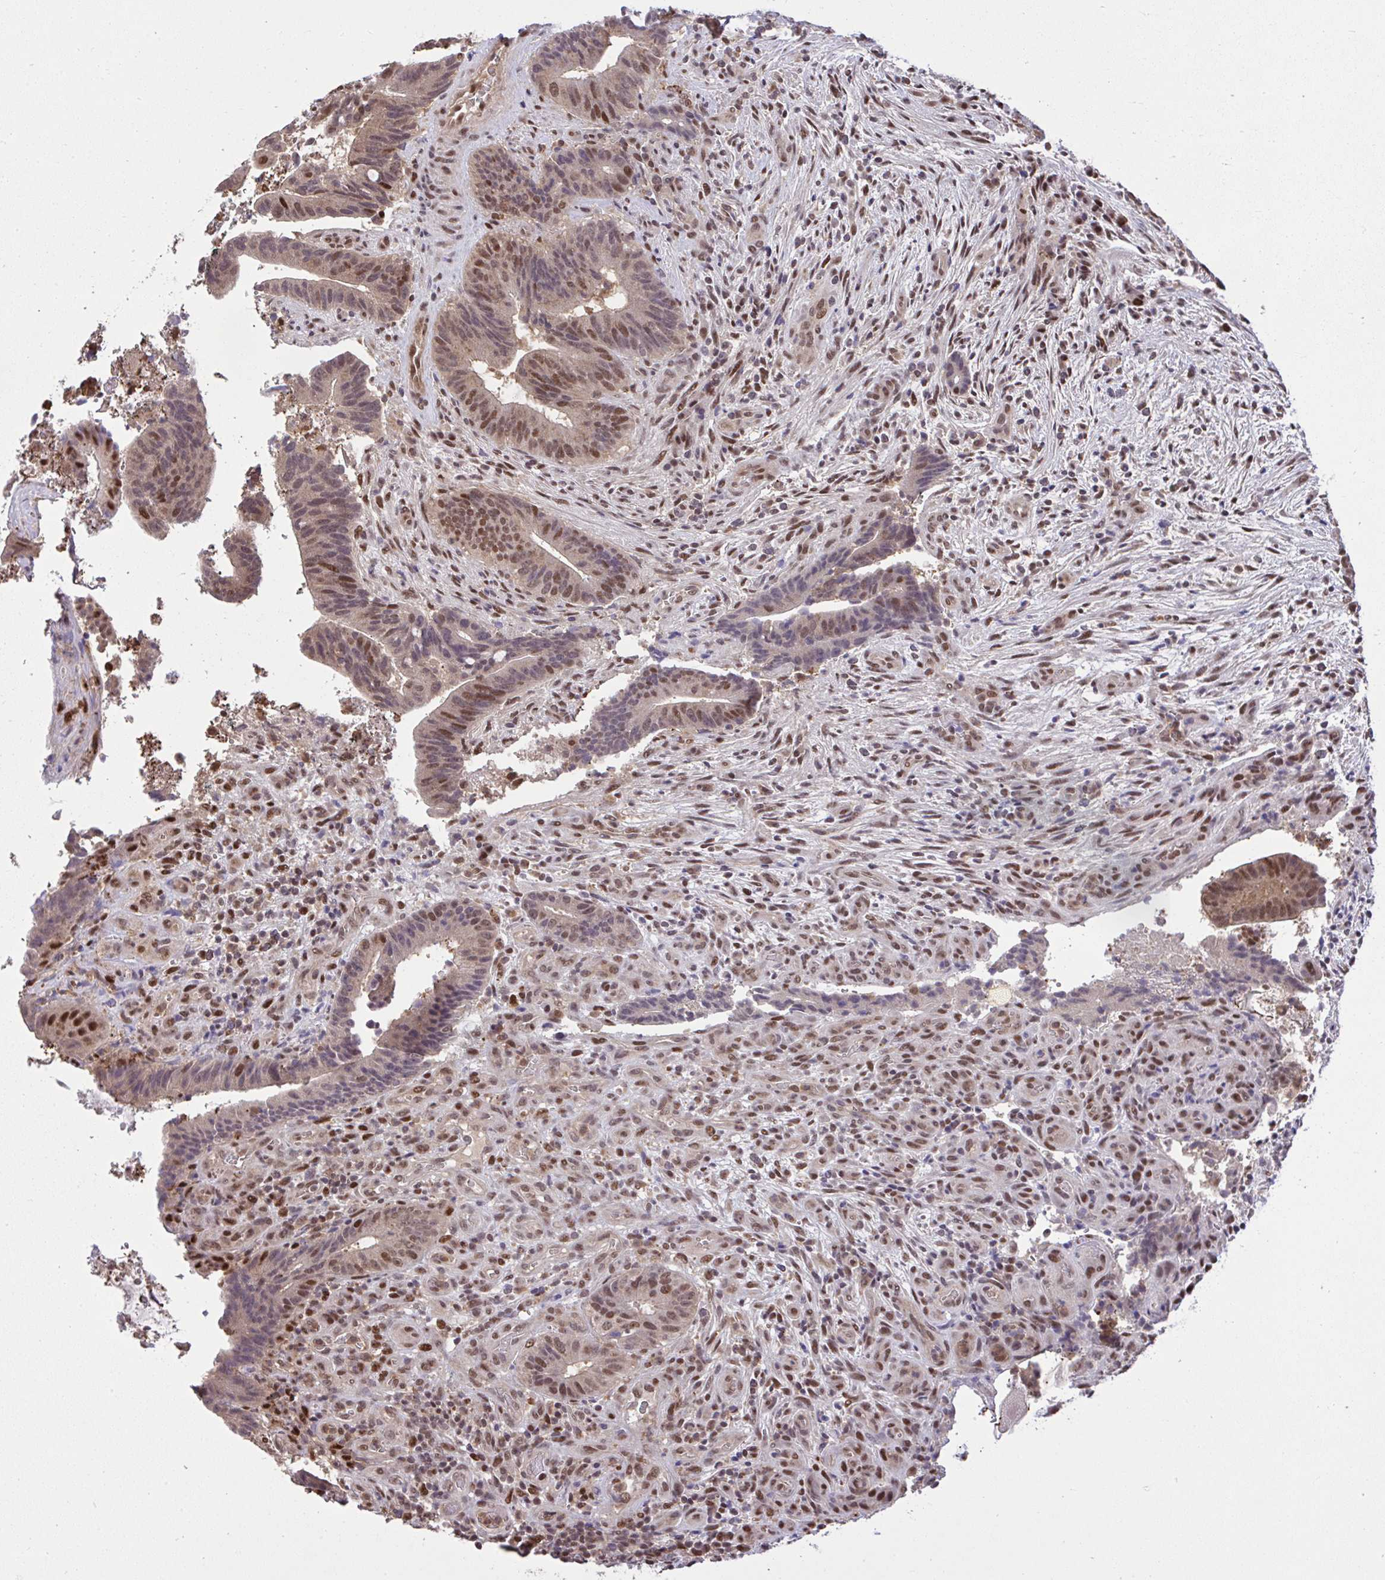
{"staining": {"intensity": "moderate", "quantity": ">75%", "location": "nuclear"}, "tissue": "colorectal cancer", "cell_type": "Tumor cells", "image_type": "cancer", "snomed": [{"axis": "morphology", "description": "Adenocarcinoma, NOS"}, {"axis": "topography", "description": "Colon"}], "caption": "Immunohistochemical staining of colorectal adenocarcinoma reveals moderate nuclear protein expression in about >75% of tumor cells.", "gene": "GLIS3", "patient": {"sex": "female", "age": 43}}